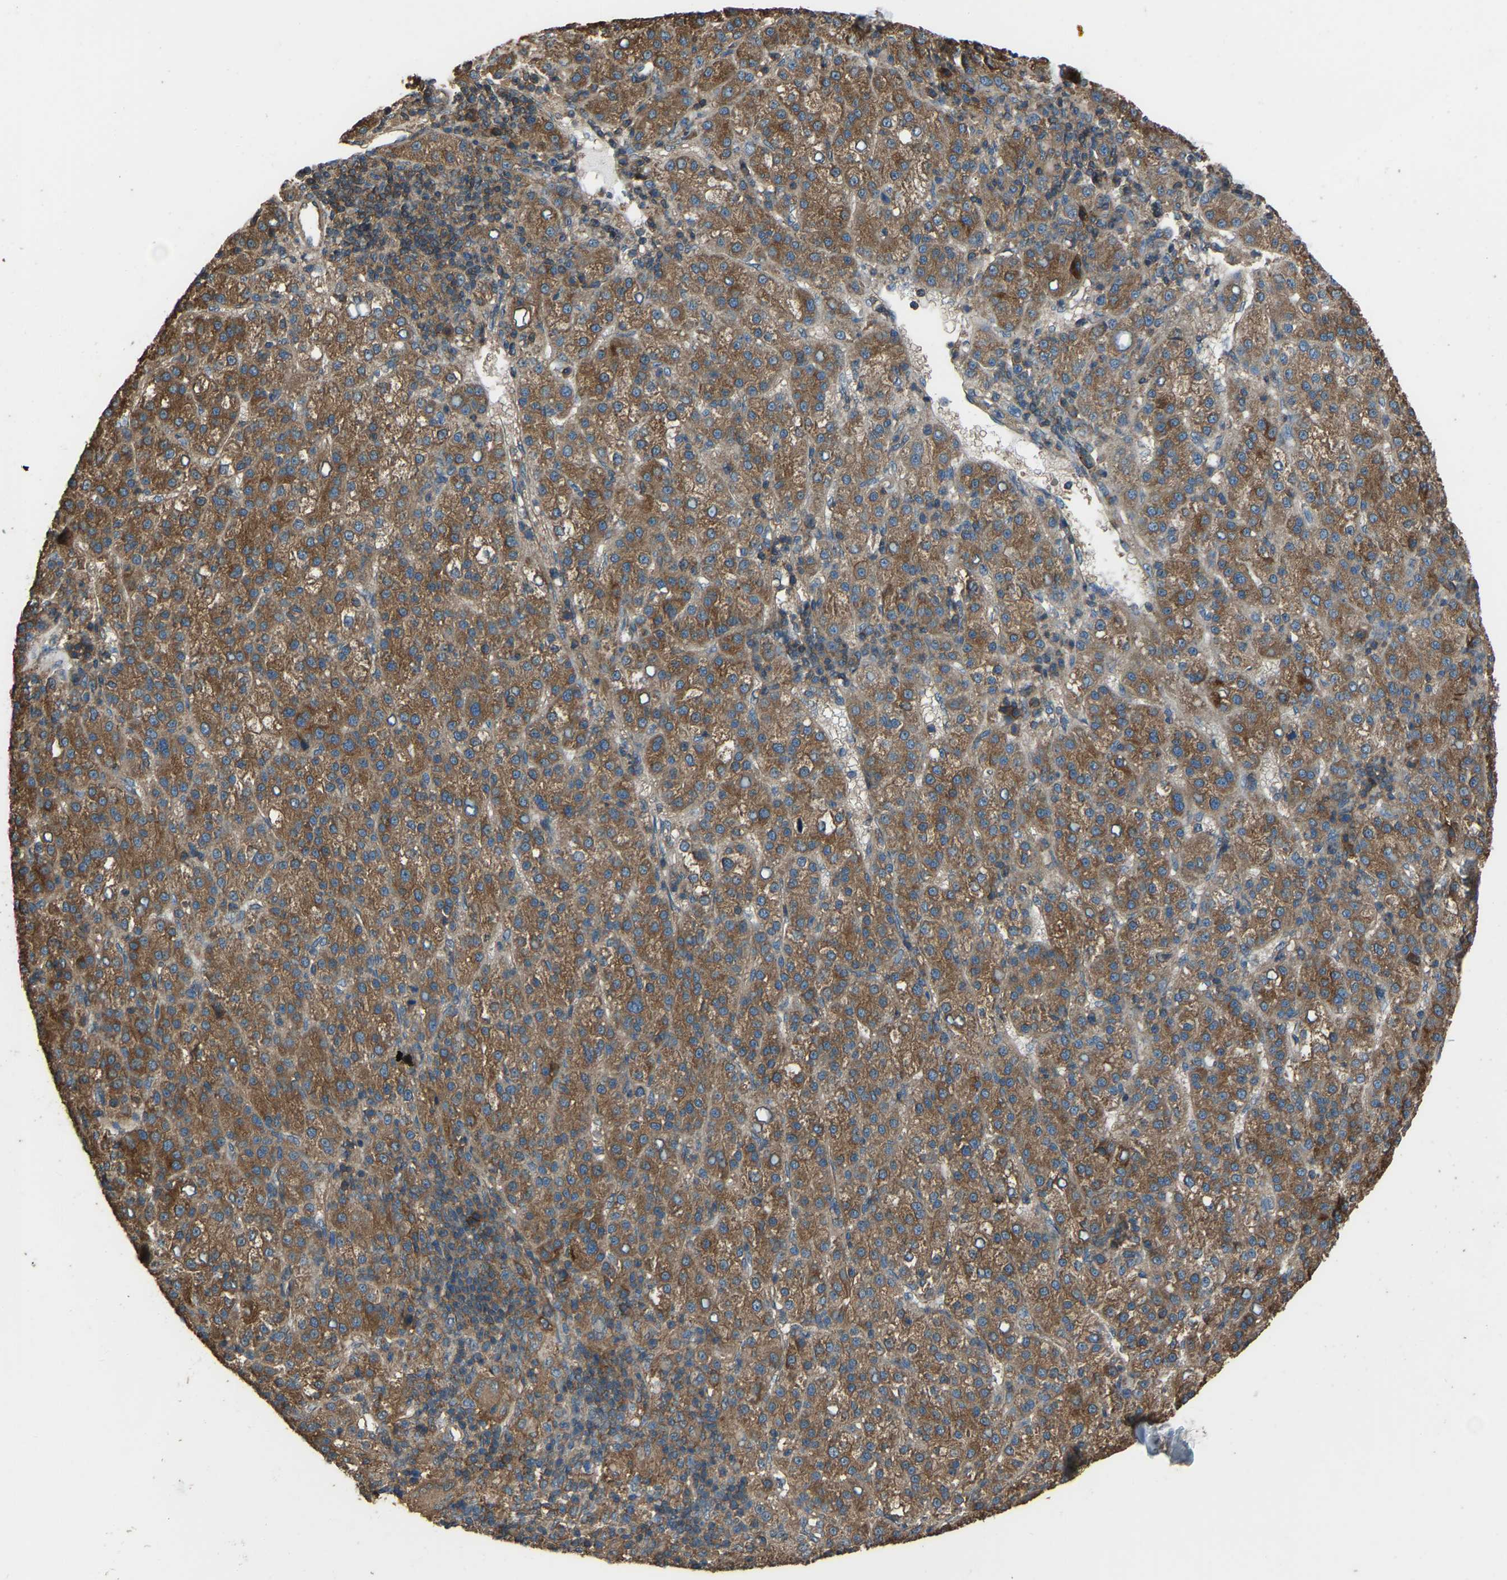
{"staining": {"intensity": "moderate", "quantity": ">75%", "location": "cytoplasmic/membranous"}, "tissue": "liver cancer", "cell_type": "Tumor cells", "image_type": "cancer", "snomed": [{"axis": "morphology", "description": "Carcinoma, Hepatocellular, NOS"}, {"axis": "topography", "description": "Liver"}], "caption": "An IHC histopathology image of tumor tissue is shown. Protein staining in brown shows moderate cytoplasmic/membranous positivity in liver hepatocellular carcinoma within tumor cells. The protein is stained brown, and the nuclei are stained in blue (DAB IHC with brightfield microscopy, high magnification).", "gene": "SLC4A2", "patient": {"sex": "female", "age": 58}}